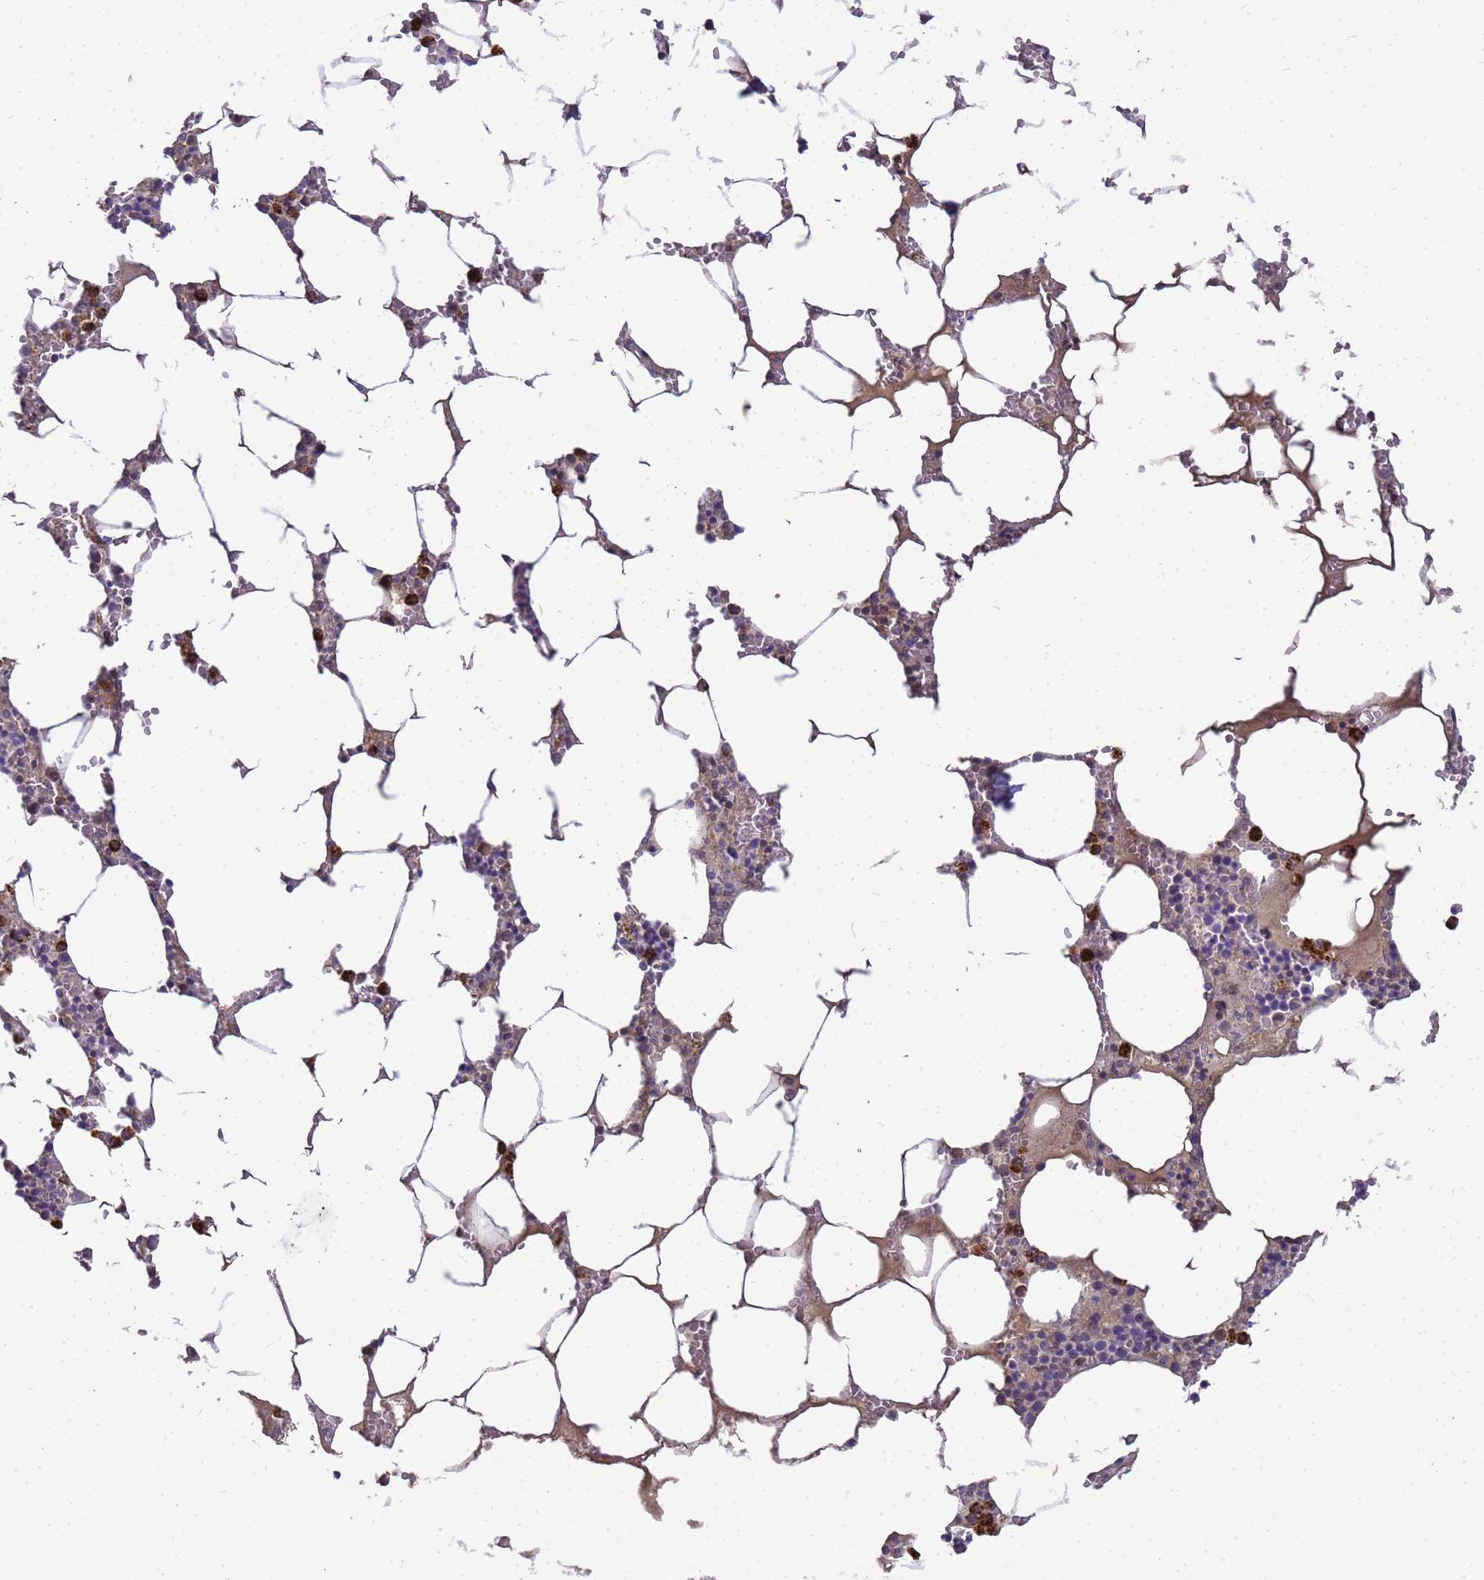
{"staining": {"intensity": "moderate", "quantity": "<25%", "location": "cytoplasmic/membranous"}, "tissue": "bone marrow", "cell_type": "Hematopoietic cells", "image_type": "normal", "snomed": [{"axis": "morphology", "description": "Normal tissue, NOS"}, {"axis": "topography", "description": "Bone marrow"}], "caption": "Immunohistochemical staining of benign human bone marrow reveals <25% levels of moderate cytoplasmic/membranous protein expression in about <25% of hematopoietic cells.", "gene": "TMEM74B", "patient": {"sex": "male", "age": 70}}